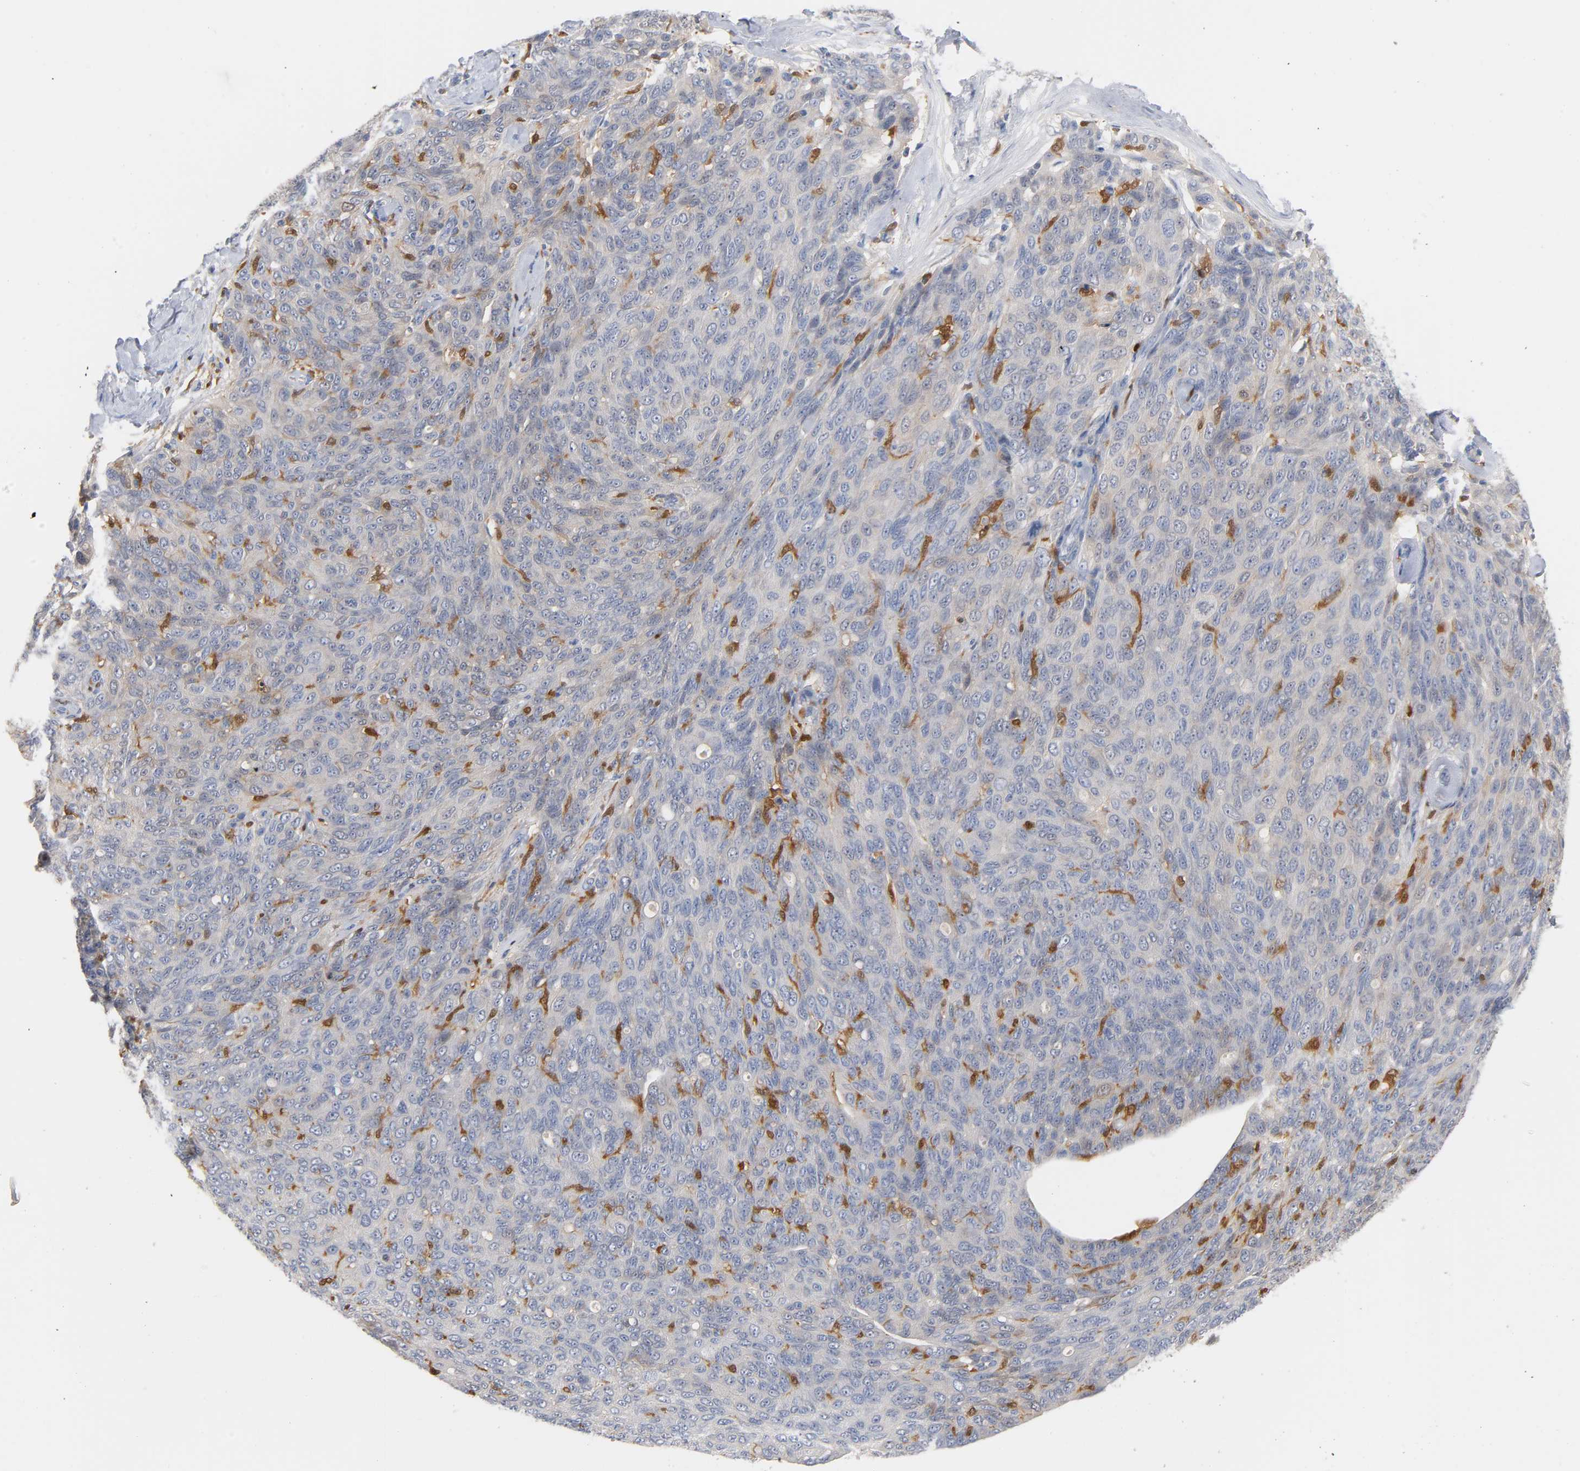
{"staining": {"intensity": "weak", "quantity": "<25%", "location": "cytoplasmic/membranous"}, "tissue": "ovarian cancer", "cell_type": "Tumor cells", "image_type": "cancer", "snomed": [{"axis": "morphology", "description": "Carcinoma, endometroid"}, {"axis": "topography", "description": "Ovary"}], "caption": "DAB immunohistochemical staining of human ovarian cancer (endometroid carcinoma) displays no significant positivity in tumor cells.", "gene": "IL18", "patient": {"sex": "female", "age": 60}}